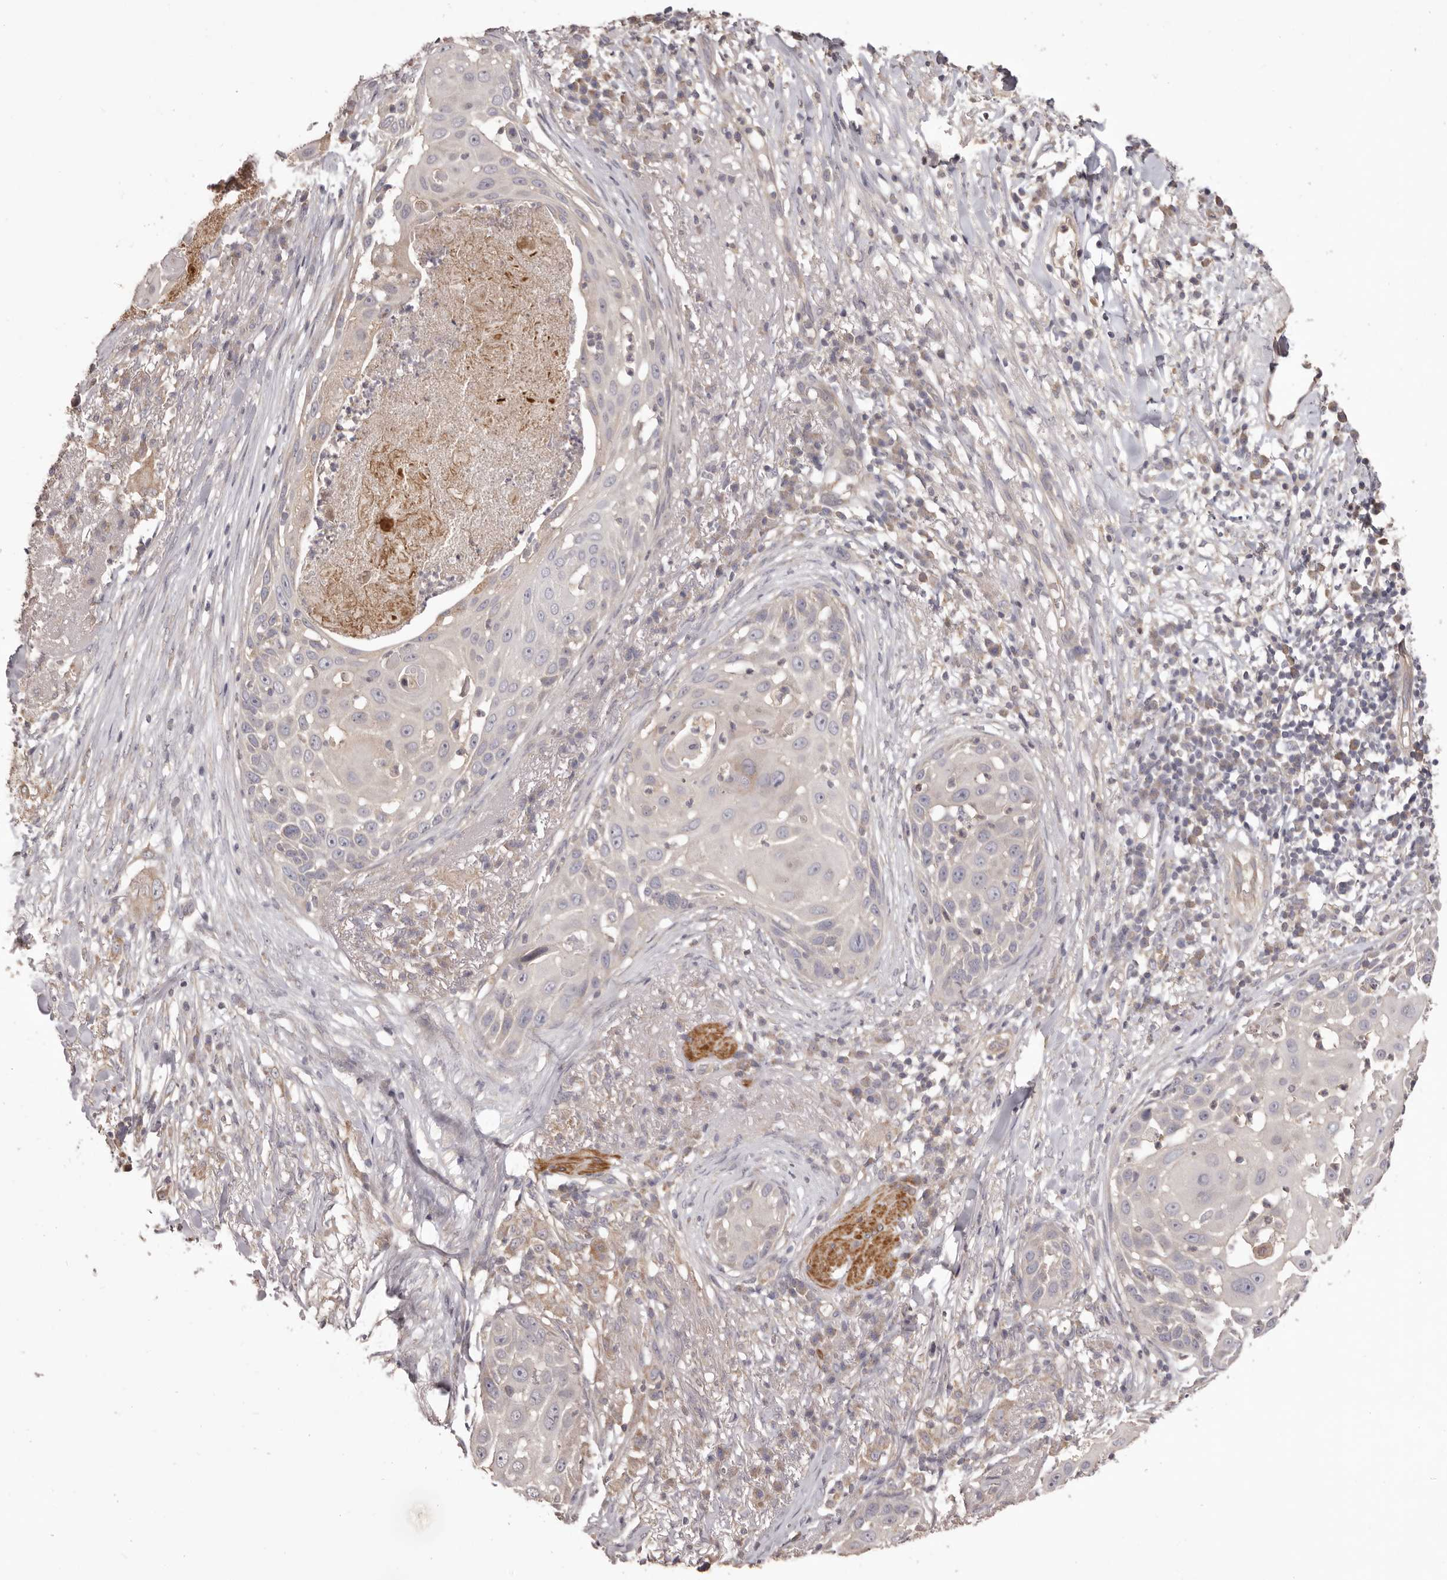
{"staining": {"intensity": "weak", "quantity": "<25%", "location": "cytoplasmic/membranous"}, "tissue": "skin cancer", "cell_type": "Tumor cells", "image_type": "cancer", "snomed": [{"axis": "morphology", "description": "Squamous cell carcinoma, NOS"}, {"axis": "topography", "description": "Skin"}], "caption": "Immunohistochemistry (IHC) photomicrograph of neoplastic tissue: human skin cancer (squamous cell carcinoma) stained with DAB reveals no significant protein expression in tumor cells.", "gene": "HRH1", "patient": {"sex": "female", "age": 44}}